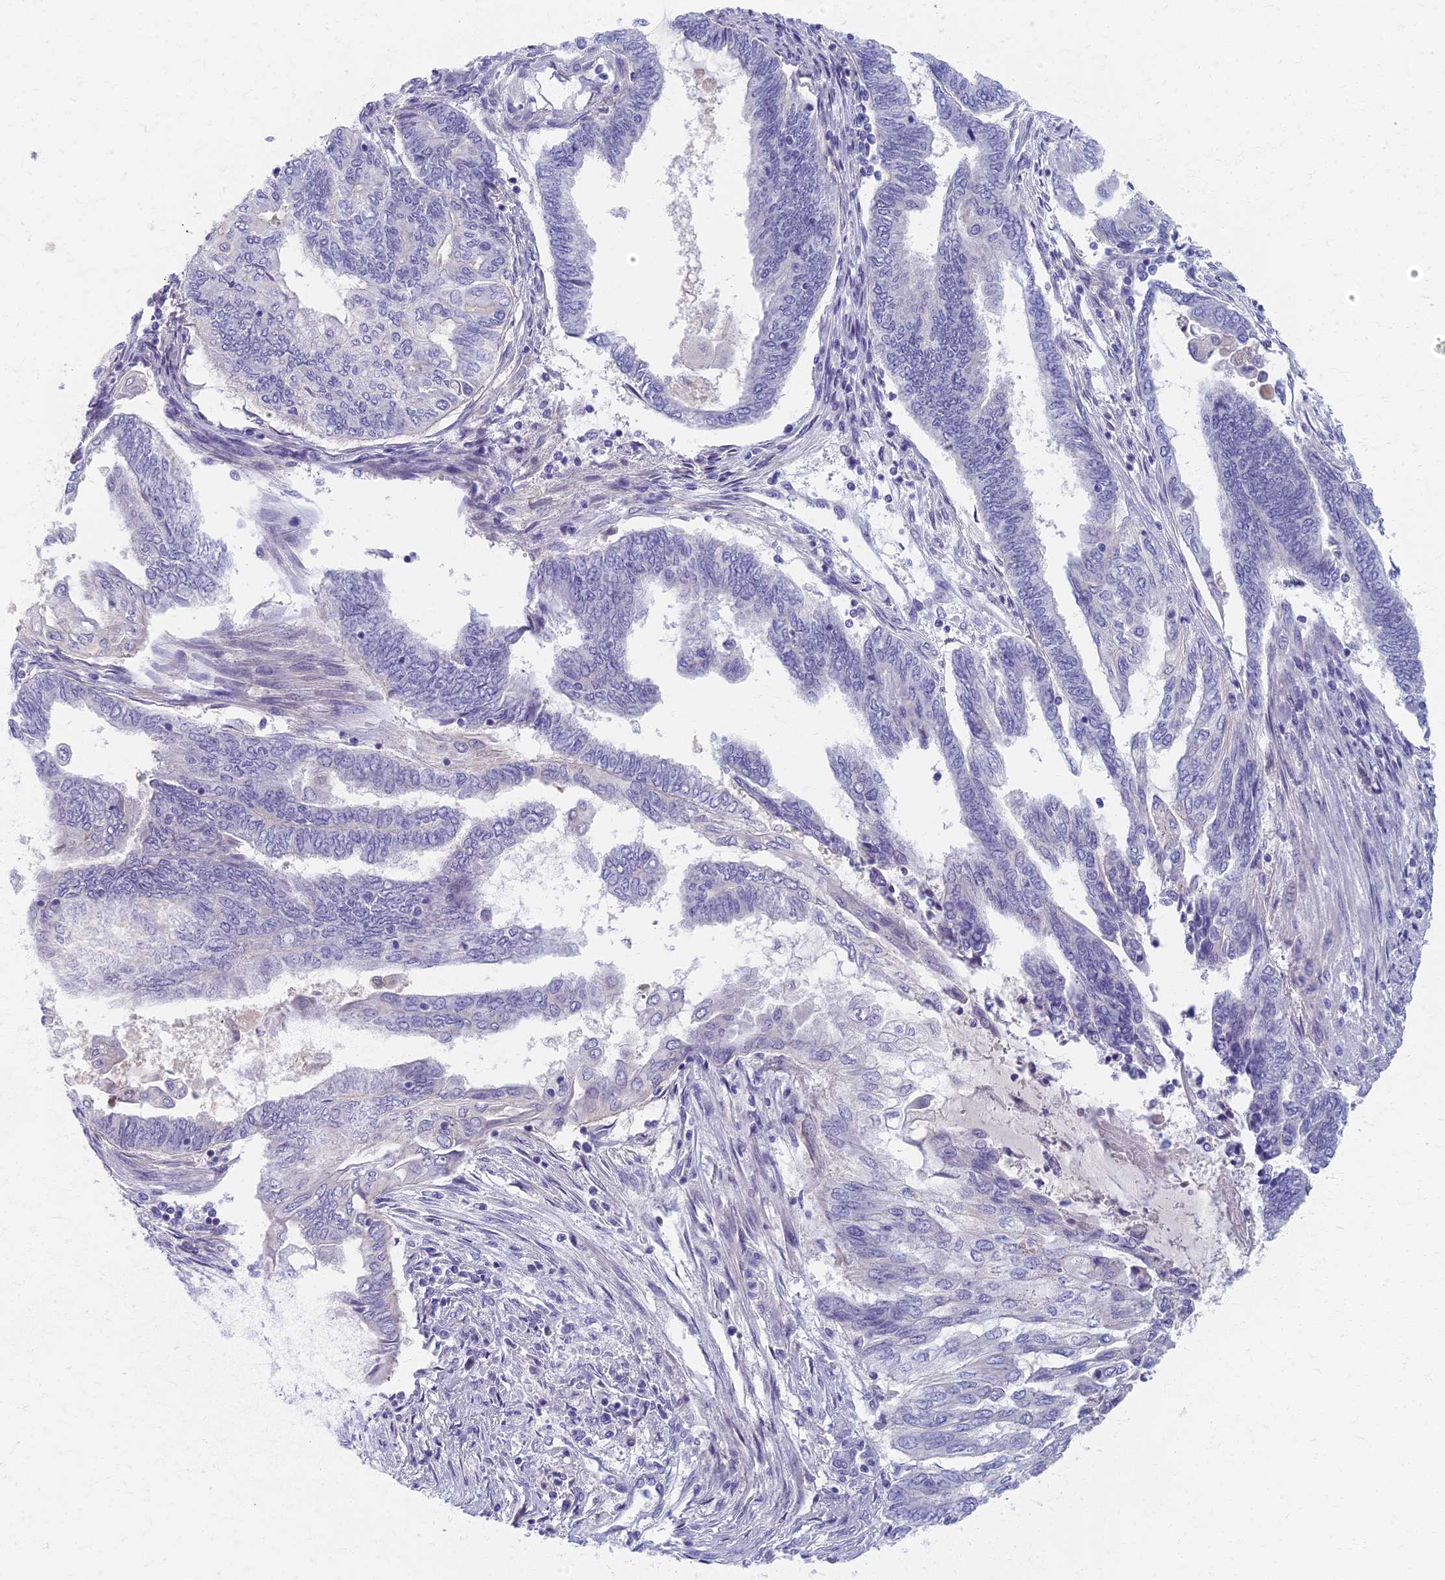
{"staining": {"intensity": "negative", "quantity": "none", "location": "none"}, "tissue": "endometrial cancer", "cell_type": "Tumor cells", "image_type": "cancer", "snomed": [{"axis": "morphology", "description": "Adenocarcinoma, NOS"}, {"axis": "topography", "description": "Uterus"}, {"axis": "topography", "description": "Endometrium"}], "caption": "A histopathology image of endometrial cancer (adenocarcinoma) stained for a protein demonstrates no brown staining in tumor cells.", "gene": "AP4E1", "patient": {"sex": "female", "age": 70}}